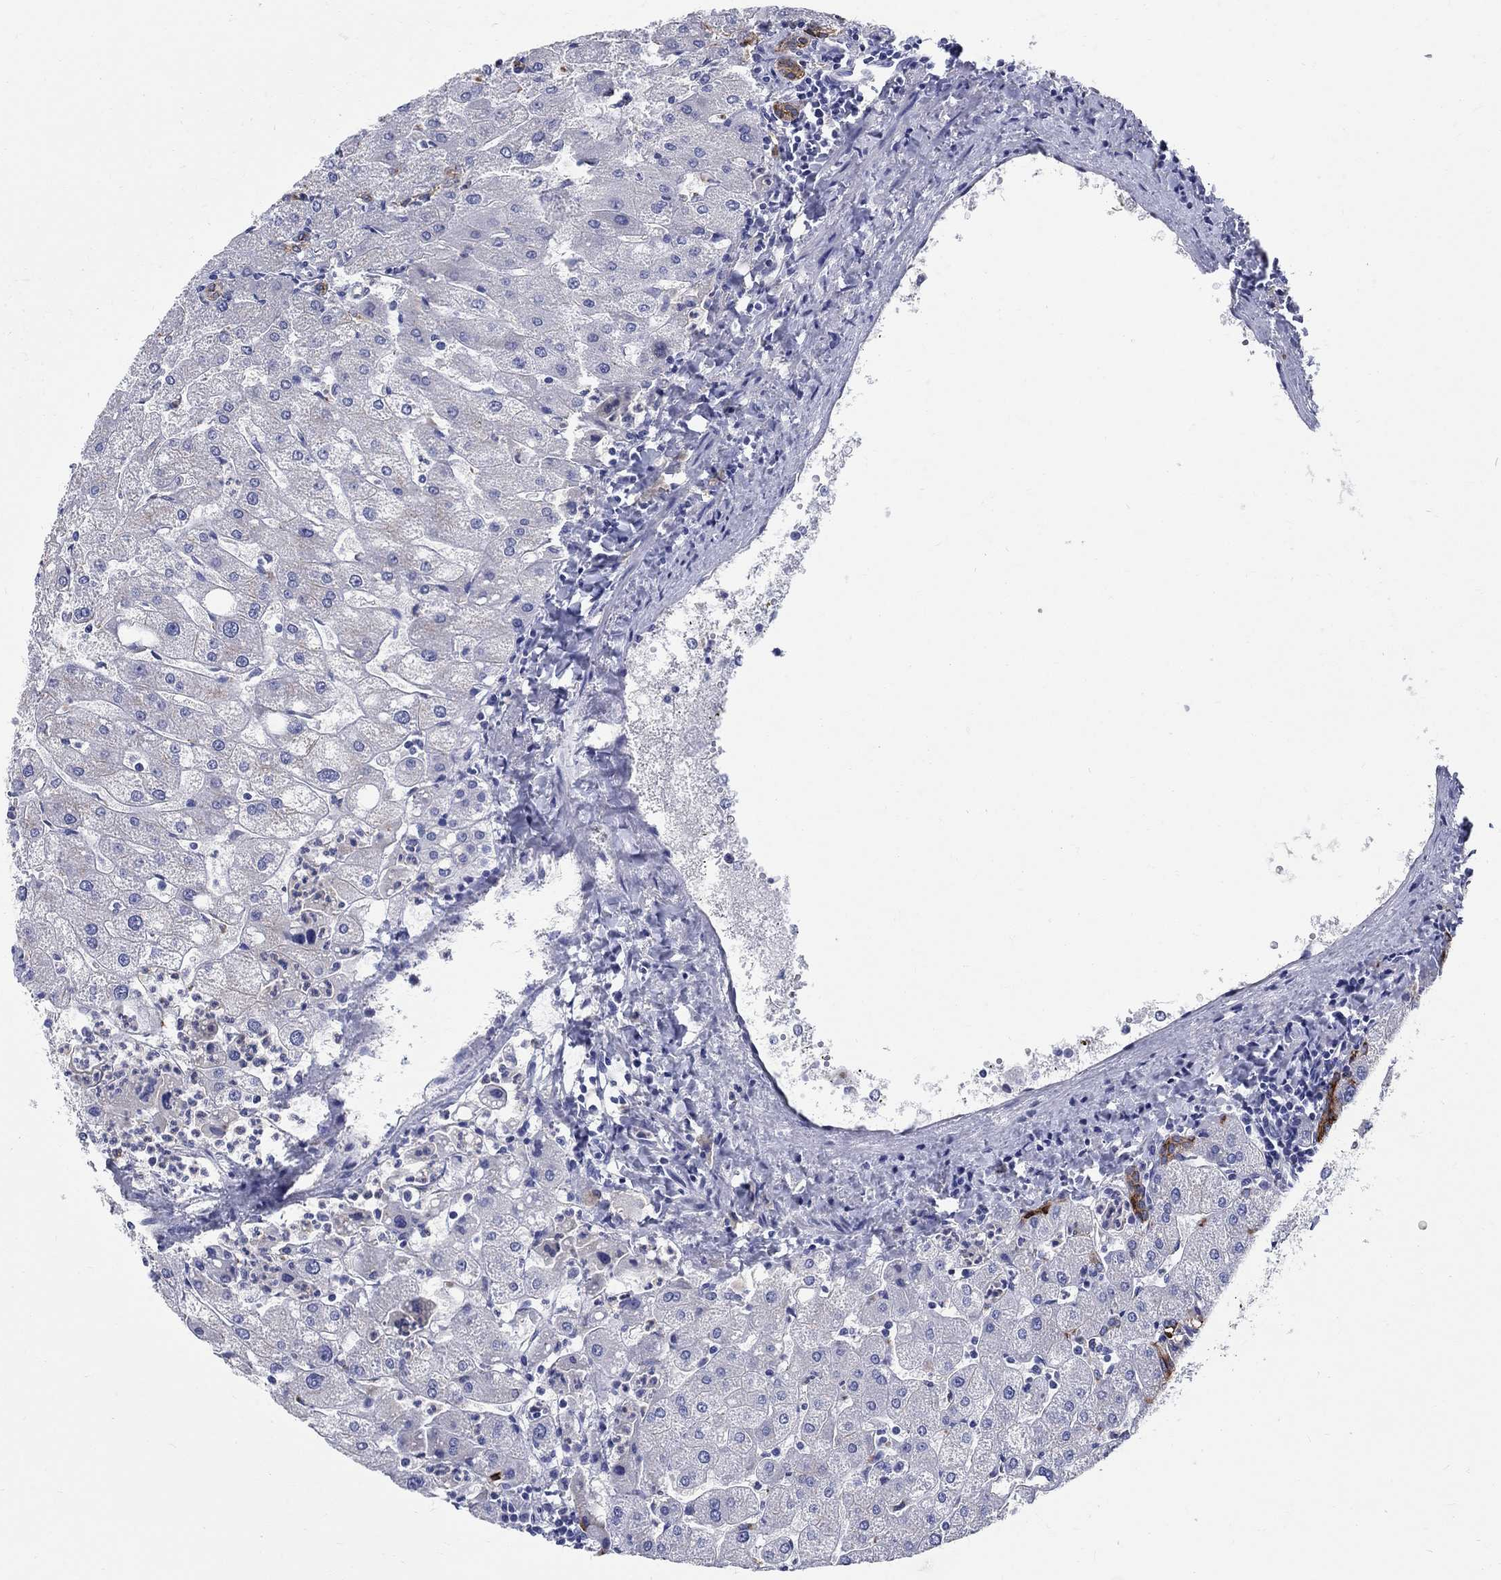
{"staining": {"intensity": "moderate", "quantity": ">75%", "location": "cytoplasmic/membranous"}, "tissue": "liver", "cell_type": "Cholangiocytes", "image_type": "normal", "snomed": [{"axis": "morphology", "description": "Normal tissue, NOS"}, {"axis": "topography", "description": "Liver"}], "caption": "Unremarkable liver reveals moderate cytoplasmic/membranous expression in about >75% of cholangiocytes, visualized by immunohistochemistry.", "gene": "SOX2", "patient": {"sex": "male", "age": 67}}